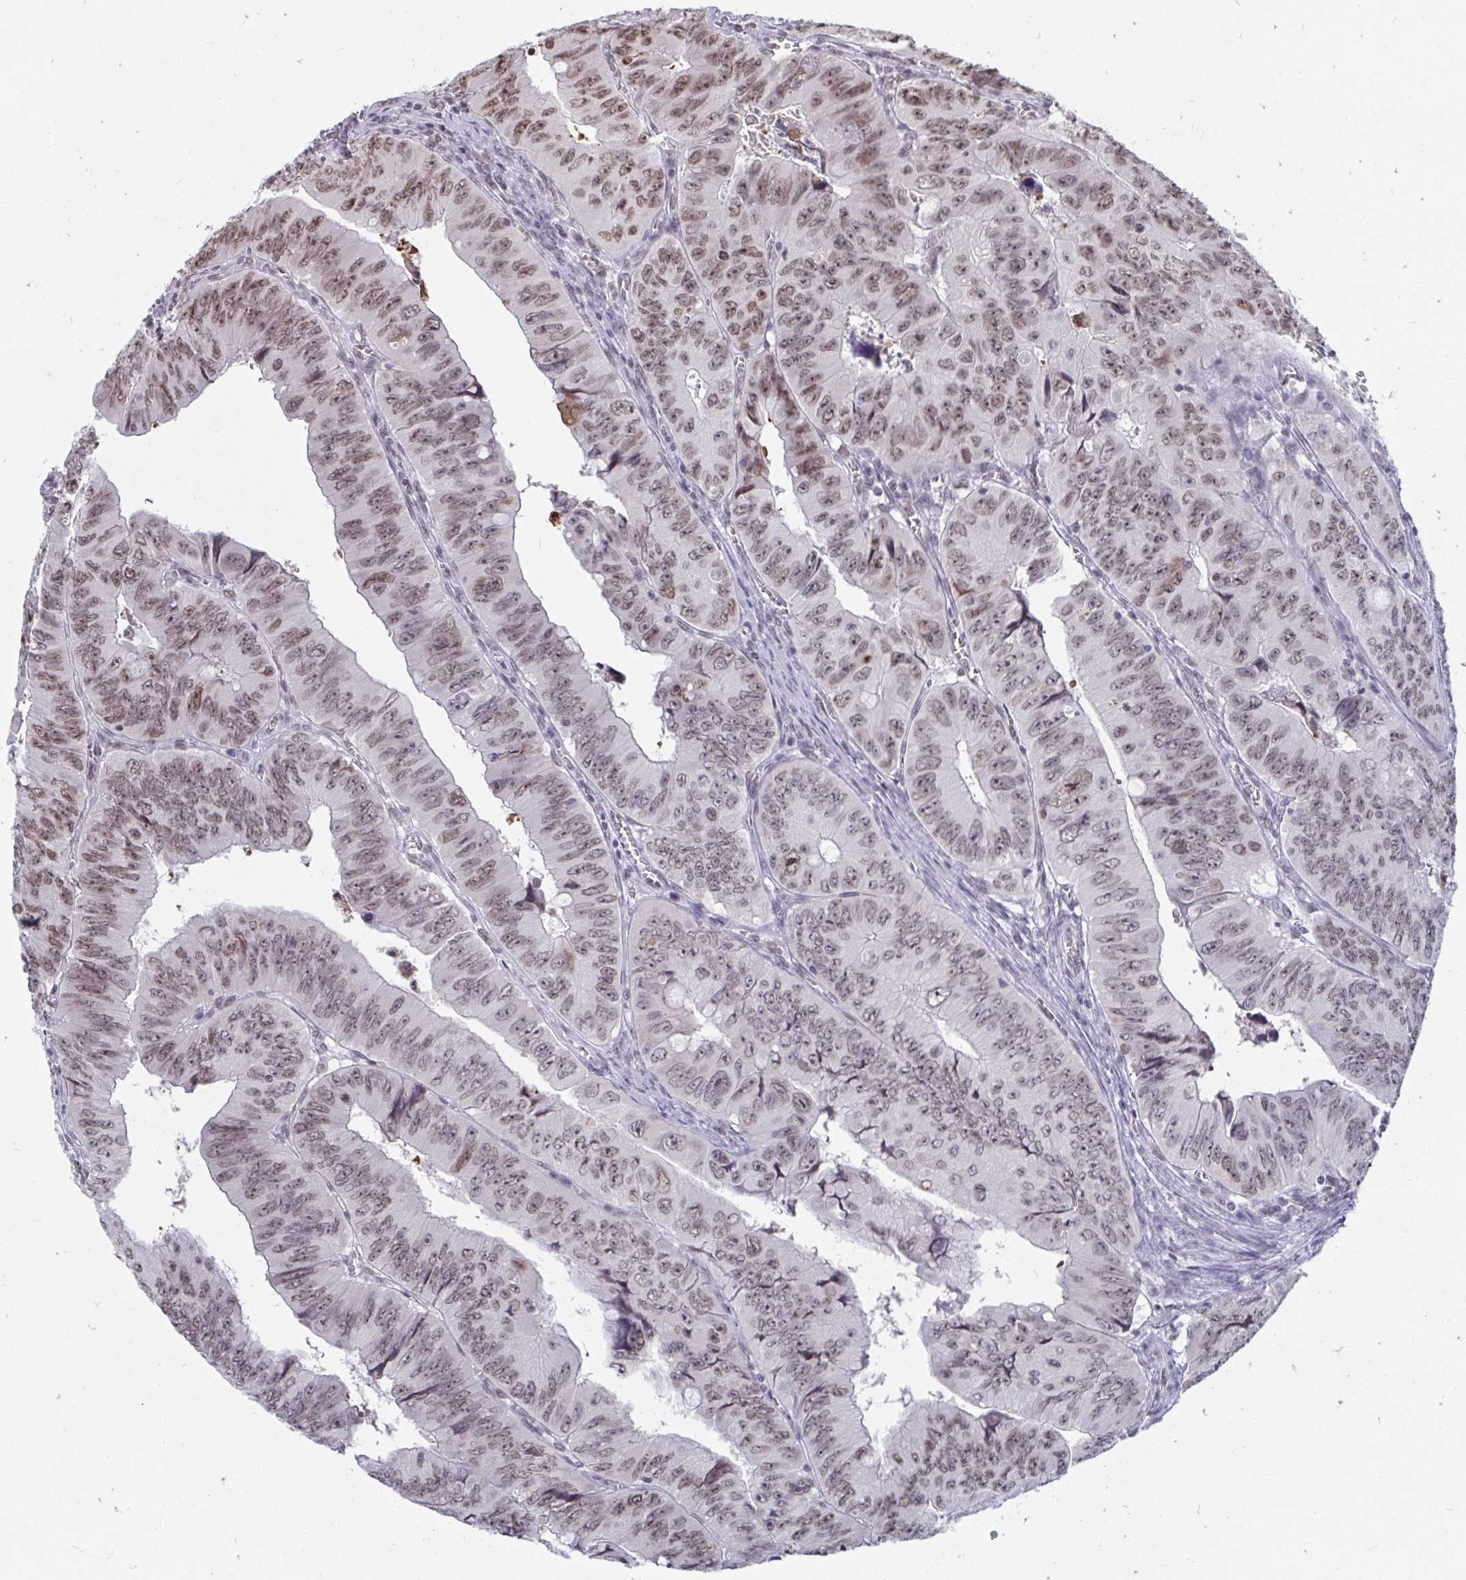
{"staining": {"intensity": "moderate", "quantity": "25%-75%", "location": "nuclear"}, "tissue": "colorectal cancer", "cell_type": "Tumor cells", "image_type": "cancer", "snomed": [{"axis": "morphology", "description": "Adenocarcinoma, NOS"}, {"axis": "topography", "description": "Colon"}], "caption": "A high-resolution photomicrograph shows IHC staining of colorectal adenocarcinoma, which demonstrates moderate nuclear expression in approximately 25%-75% of tumor cells.", "gene": "TRIP12", "patient": {"sex": "female", "age": 84}}